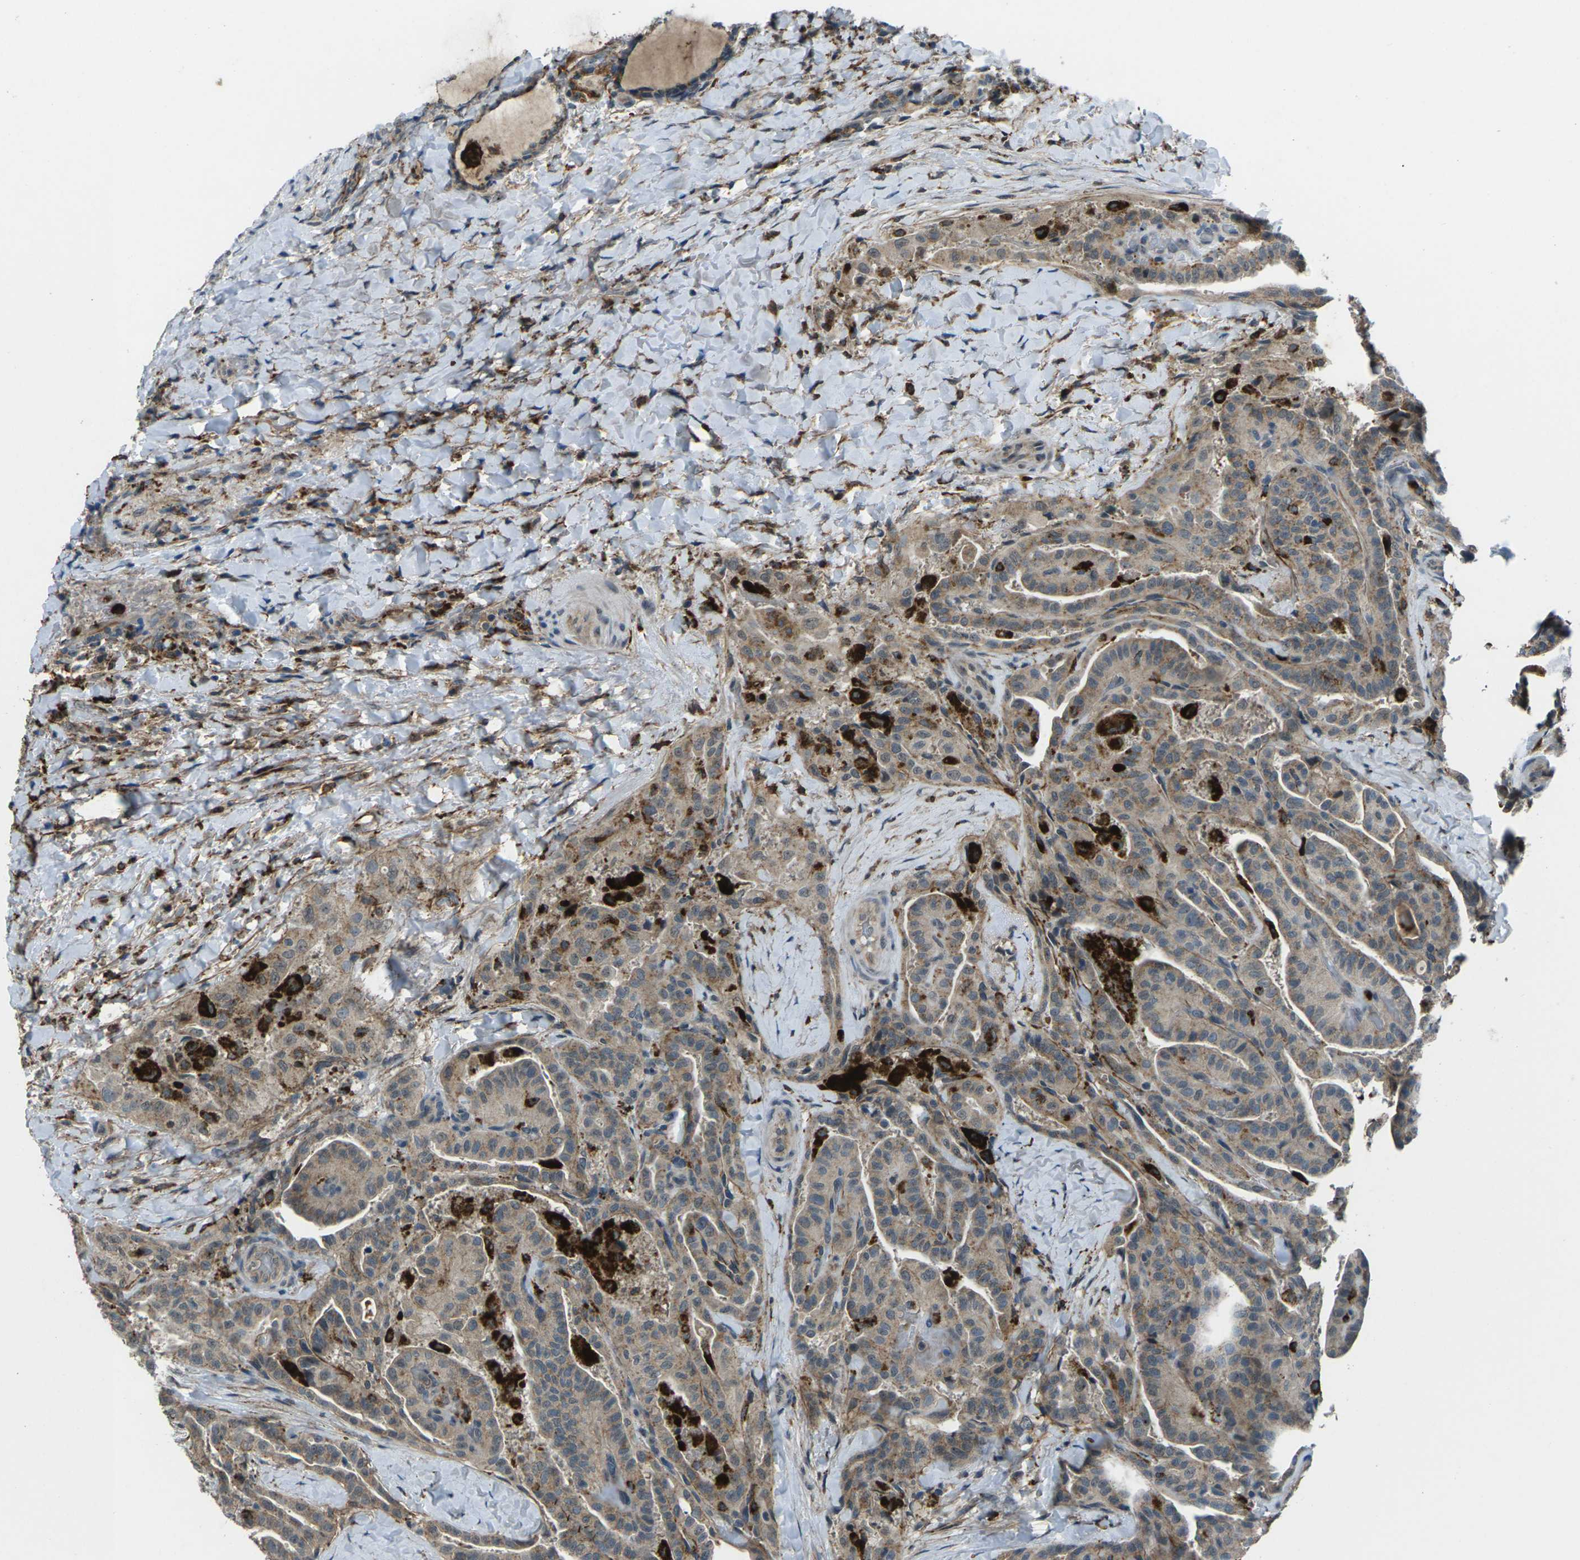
{"staining": {"intensity": "weak", "quantity": ">75%", "location": "cytoplasmic/membranous"}, "tissue": "thyroid cancer", "cell_type": "Tumor cells", "image_type": "cancer", "snomed": [{"axis": "morphology", "description": "Papillary adenocarcinoma, NOS"}, {"axis": "topography", "description": "Thyroid gland"}], "caption": "Immunohistochemistry (IHC) micrograph of neoplastic tissue: human thyroid papillary adenocarcinoma stained using IHC reveals low levels of weak protein expression localized specifically in the cytoplasmic/membranous of tumor cells, appearing as a cytoplasmic/membranous brown color.", "gene": "SLC31A2", "patient": {"sex": "male", "age": 77}}